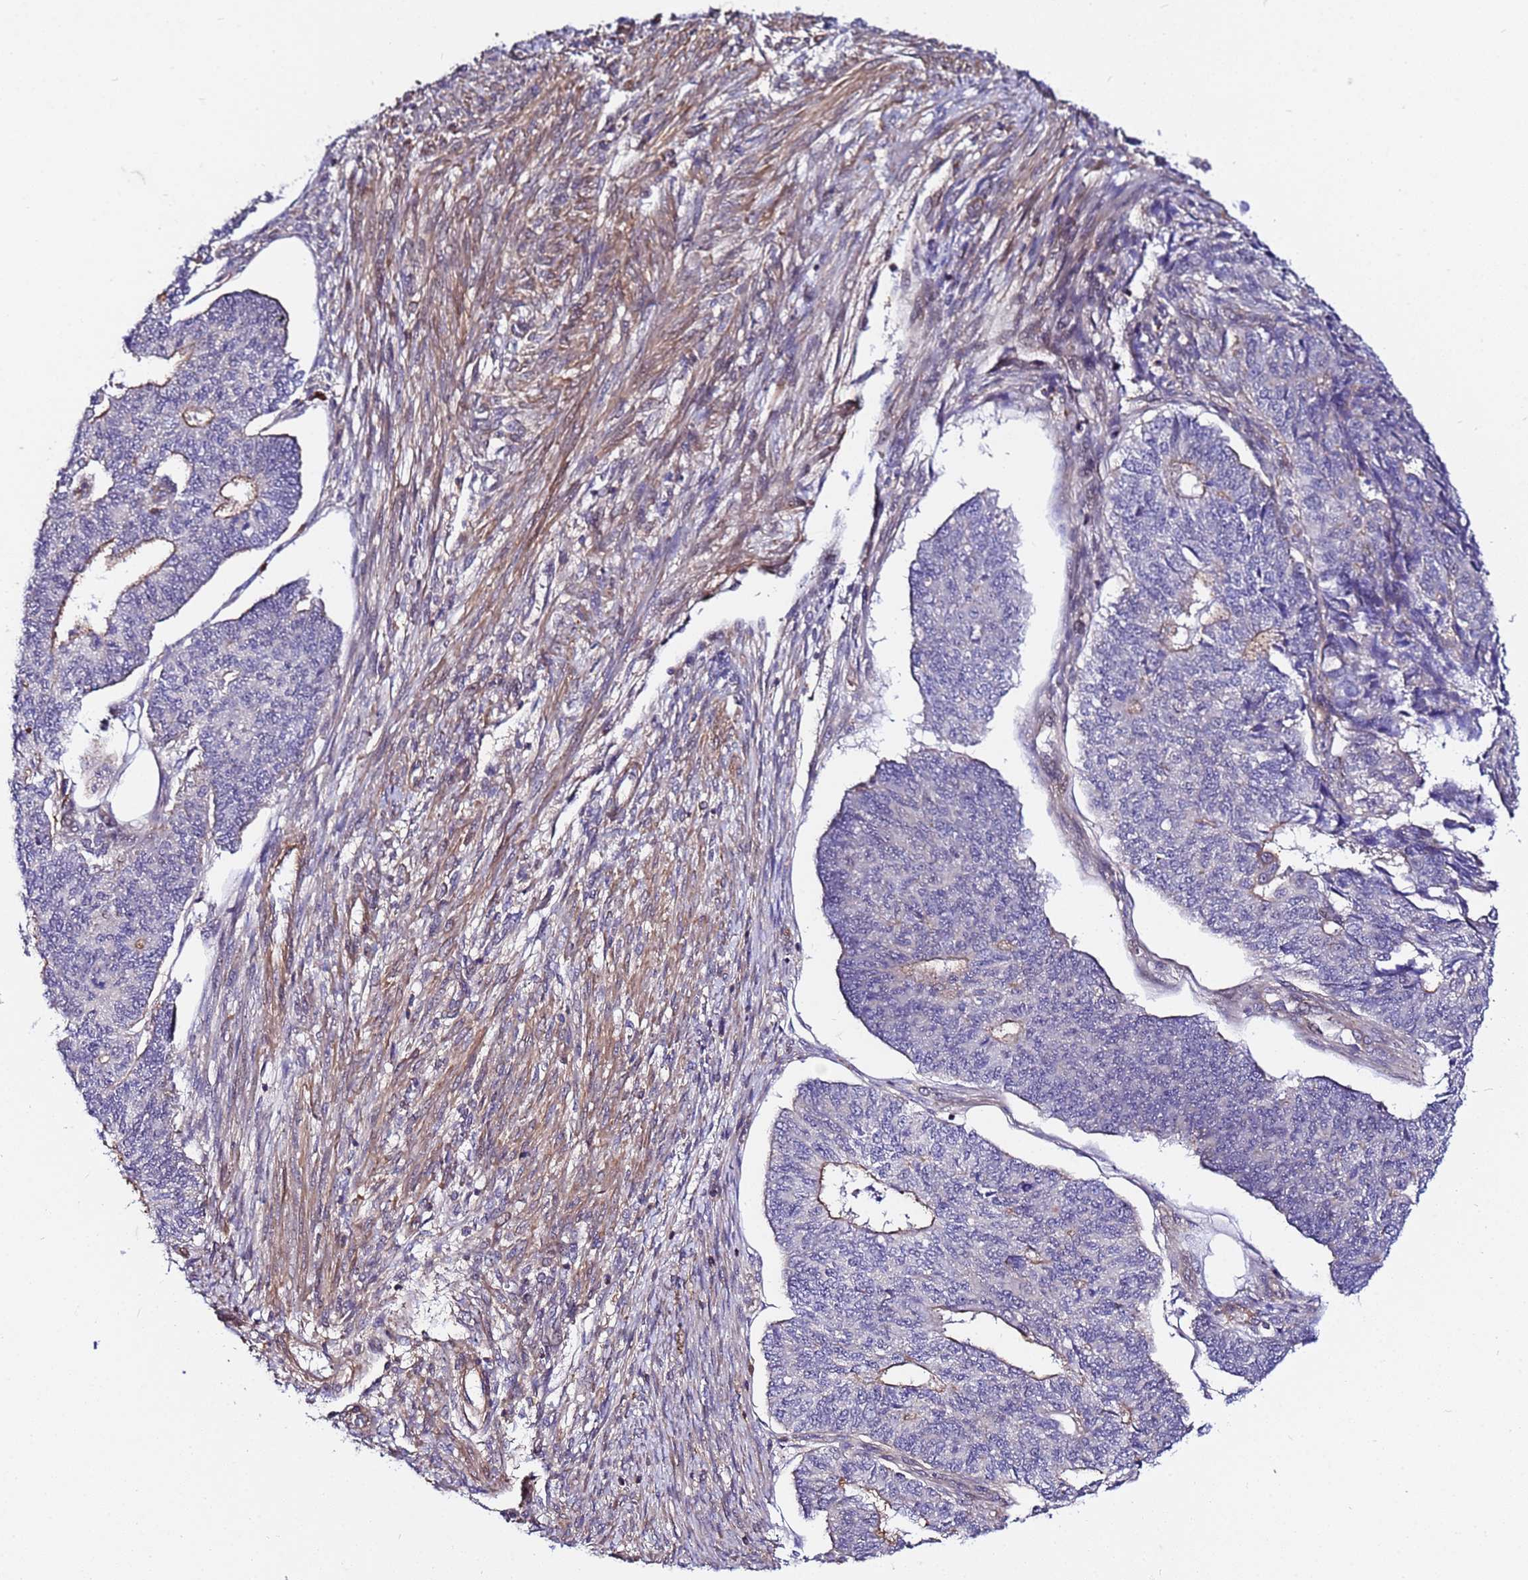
{"staining": {"intensity": "moderate", "quantity": "<25%", "location": "cytoplasmic/membranous"}, "tissue": "endometrial cancer", "cell_type": "Tumor cells", "image_type": "cancer", "snomed": [{"axis": "morphology", "description": "Adenocarcinoma, NOS"}, {"axis": "topography", "description": "Endometrium"}], "caption": "Endometrial cancer stained with IHC displays moderate cytoplasmic/membranous expression in approximately <25% of tumor cells.", "gene": "STK38", "patient": {"sex": "female", "age": 32}}